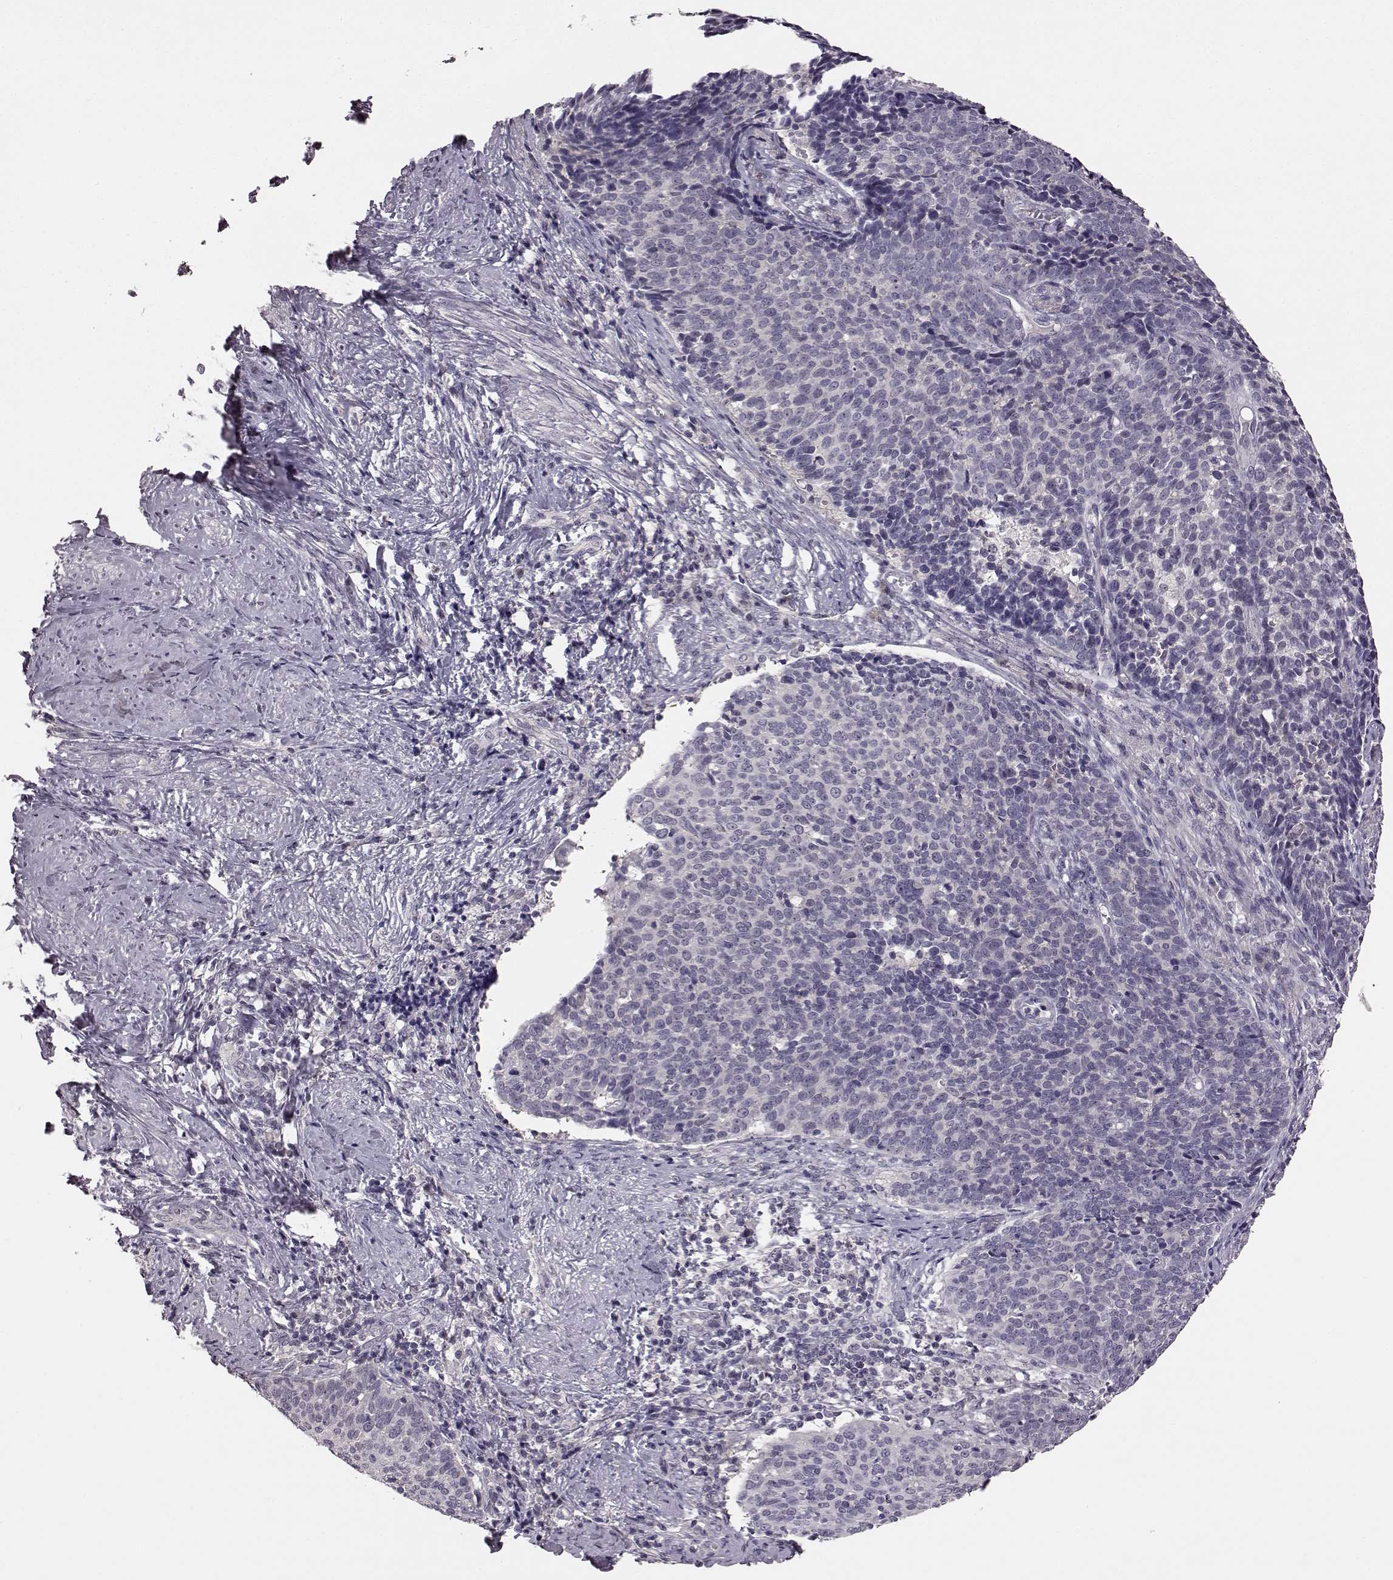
{"staining": {"intensity": "negative", "quantity": "none", "location": "none"}, "tissue": "cervical cancer", "cell_type": "Tumor cells", "image_type": "cancer", "snomed": [{"axis": "morphology", "description": "Squamous cell carcinoma, NOS"}, {"axis": "topography", "description": "Cervix"}], "caption": "Tumor cells are negative for brown protein staining in cervical cancer.", "gene": "C10orf62", "patient": {"sex": "female", "age": 39}}